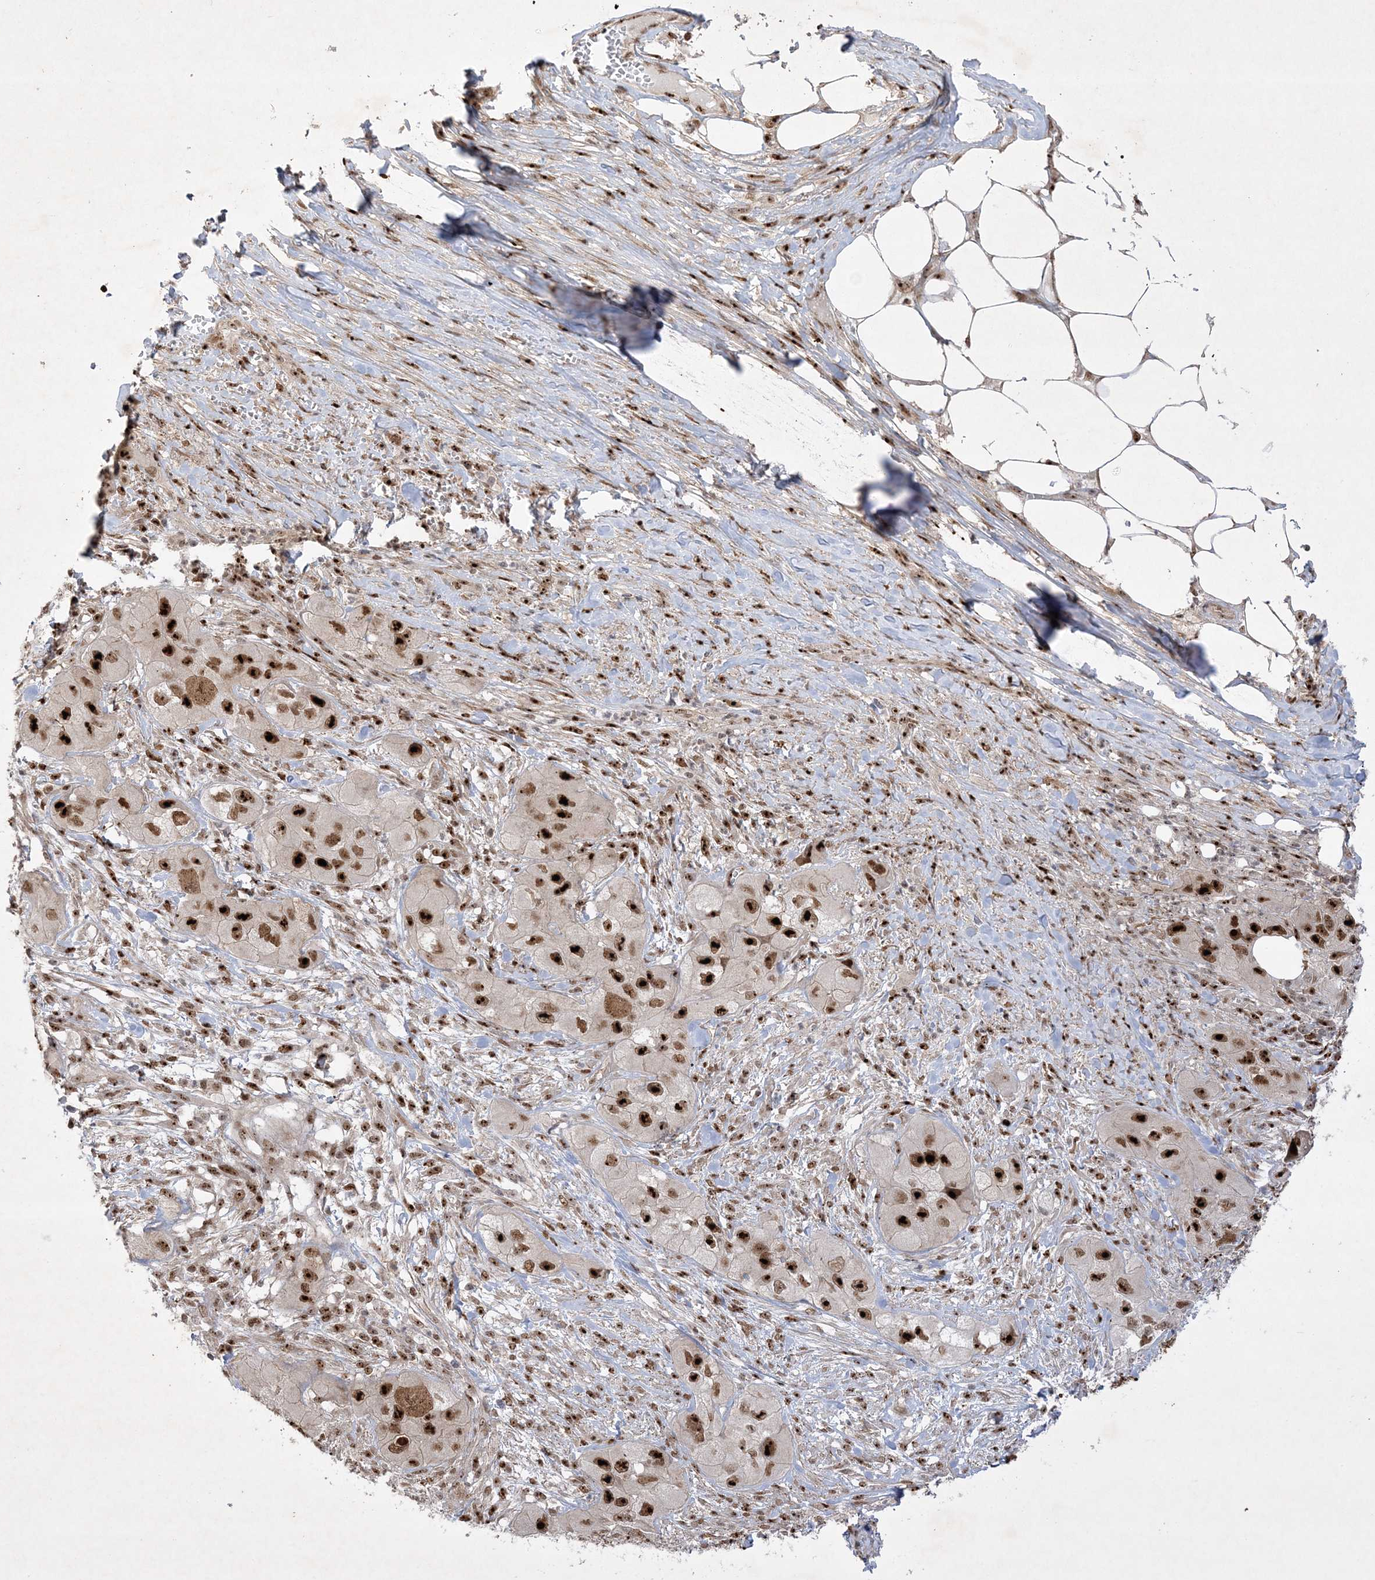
{"staining": {"intensity": "strong", "quantity": ">75%", "location": "nuclear"}, "tissue": "skin cancer", "cell_type": "Tumor cells", "image_type": "cancer", "snomed": [{"axis": "morphology", "description": "Squamous cell carcinoma, NOS"}, {"axis": "topography", "description": "Skin"}, {"axis": "topography", "description": "Subcutis"}], "caption": "A high amount of strong nuclear expression is appreciated in about >75% of tumor cells in skin cancer (squamous cell carcinoma) tissue. The protein is shown in brown color, while the nuclei are stained blue.", "gene": "NPM3", "patient": {"sex": "male", "age": 73}}